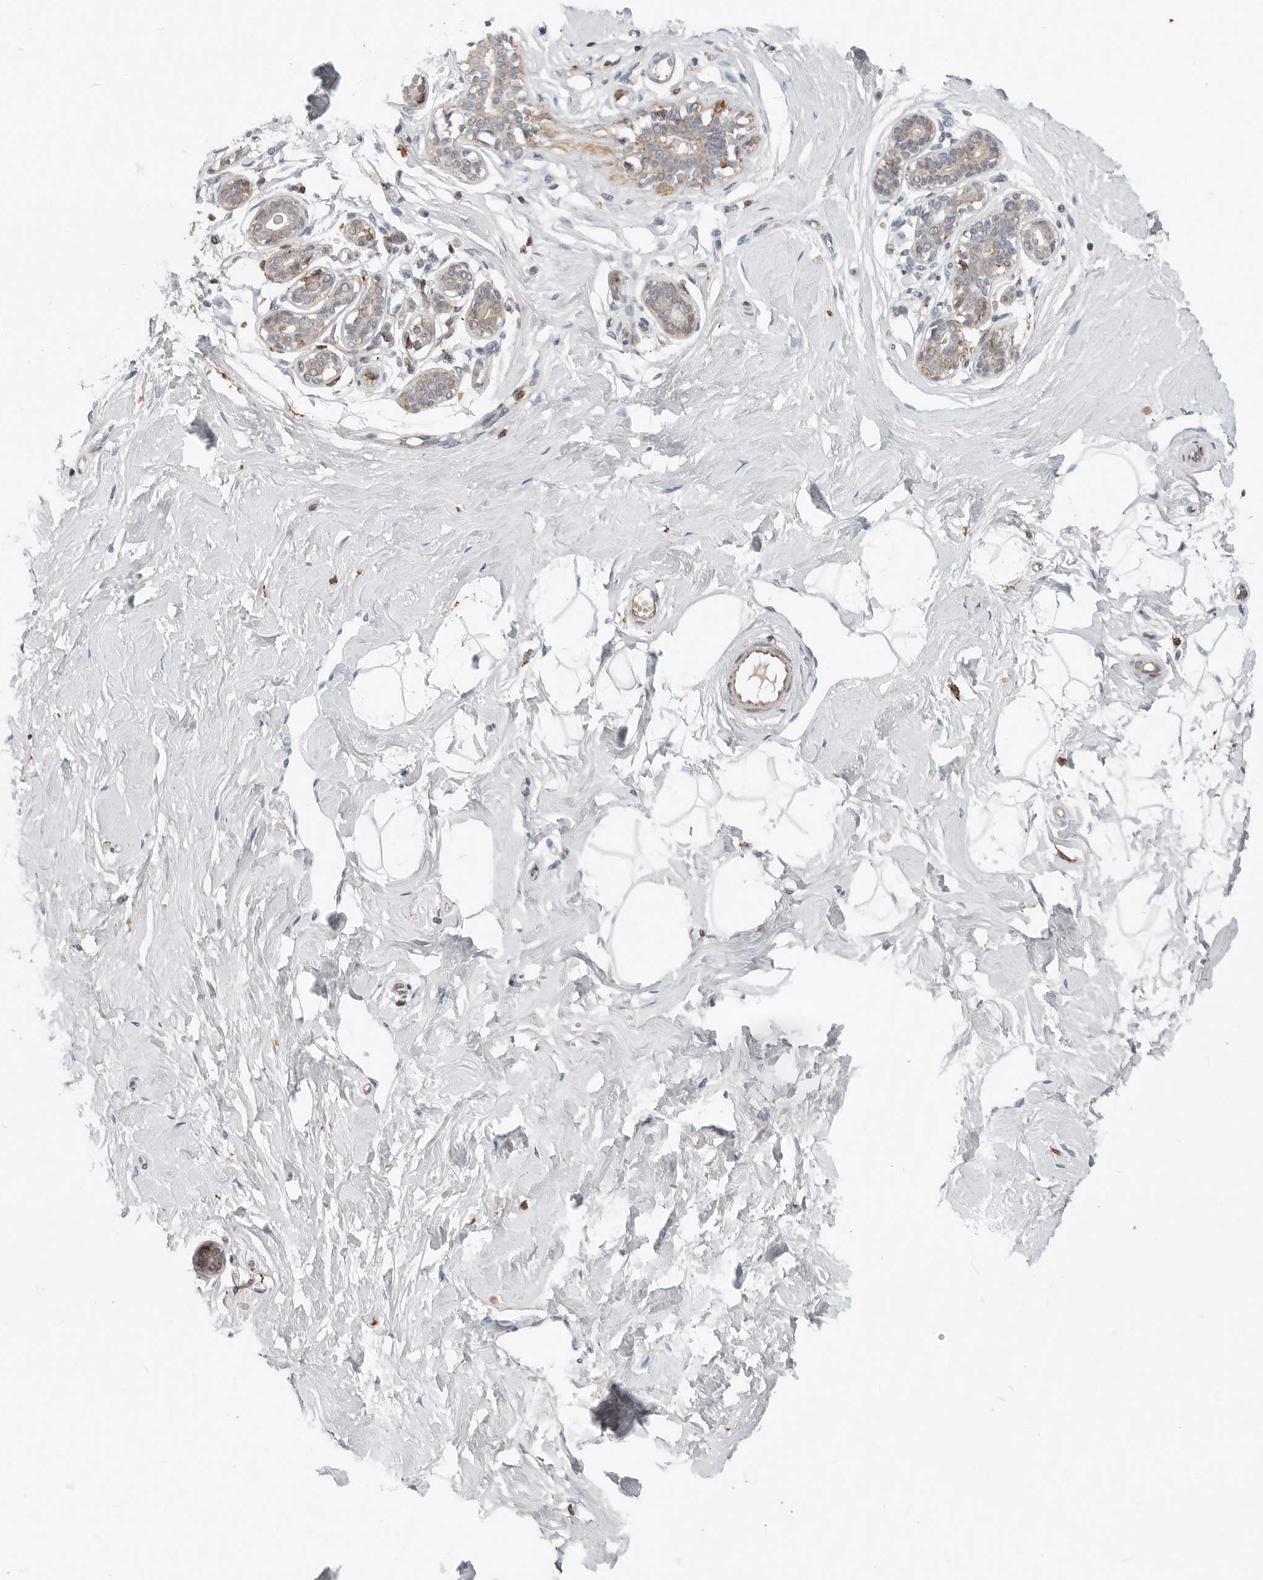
{"staining": {"intensity": "negative", "quantity": "none", "location": "none"}, "tissue": "breast", "cell_type": "Adipocytes", "image_type": "normal", "snomed": [{"axis": "morphology", "description": "Normal tissue, NOS"}, {"axis": "morphology", "description": "Adenoma, NOS"}, {"axis": "topography", "description": "Breast"}], "caption": "Photomicrograph shows no protein staining in adipocytes of benign breast. (Stains: DAB immunohistochemistry (IHC) with hematoxylin counter stain, Microscopy: brightfield microscopy at high magnification).", "gene": "LEFTY2", "patient": {"sex": "female", "age": 23}}